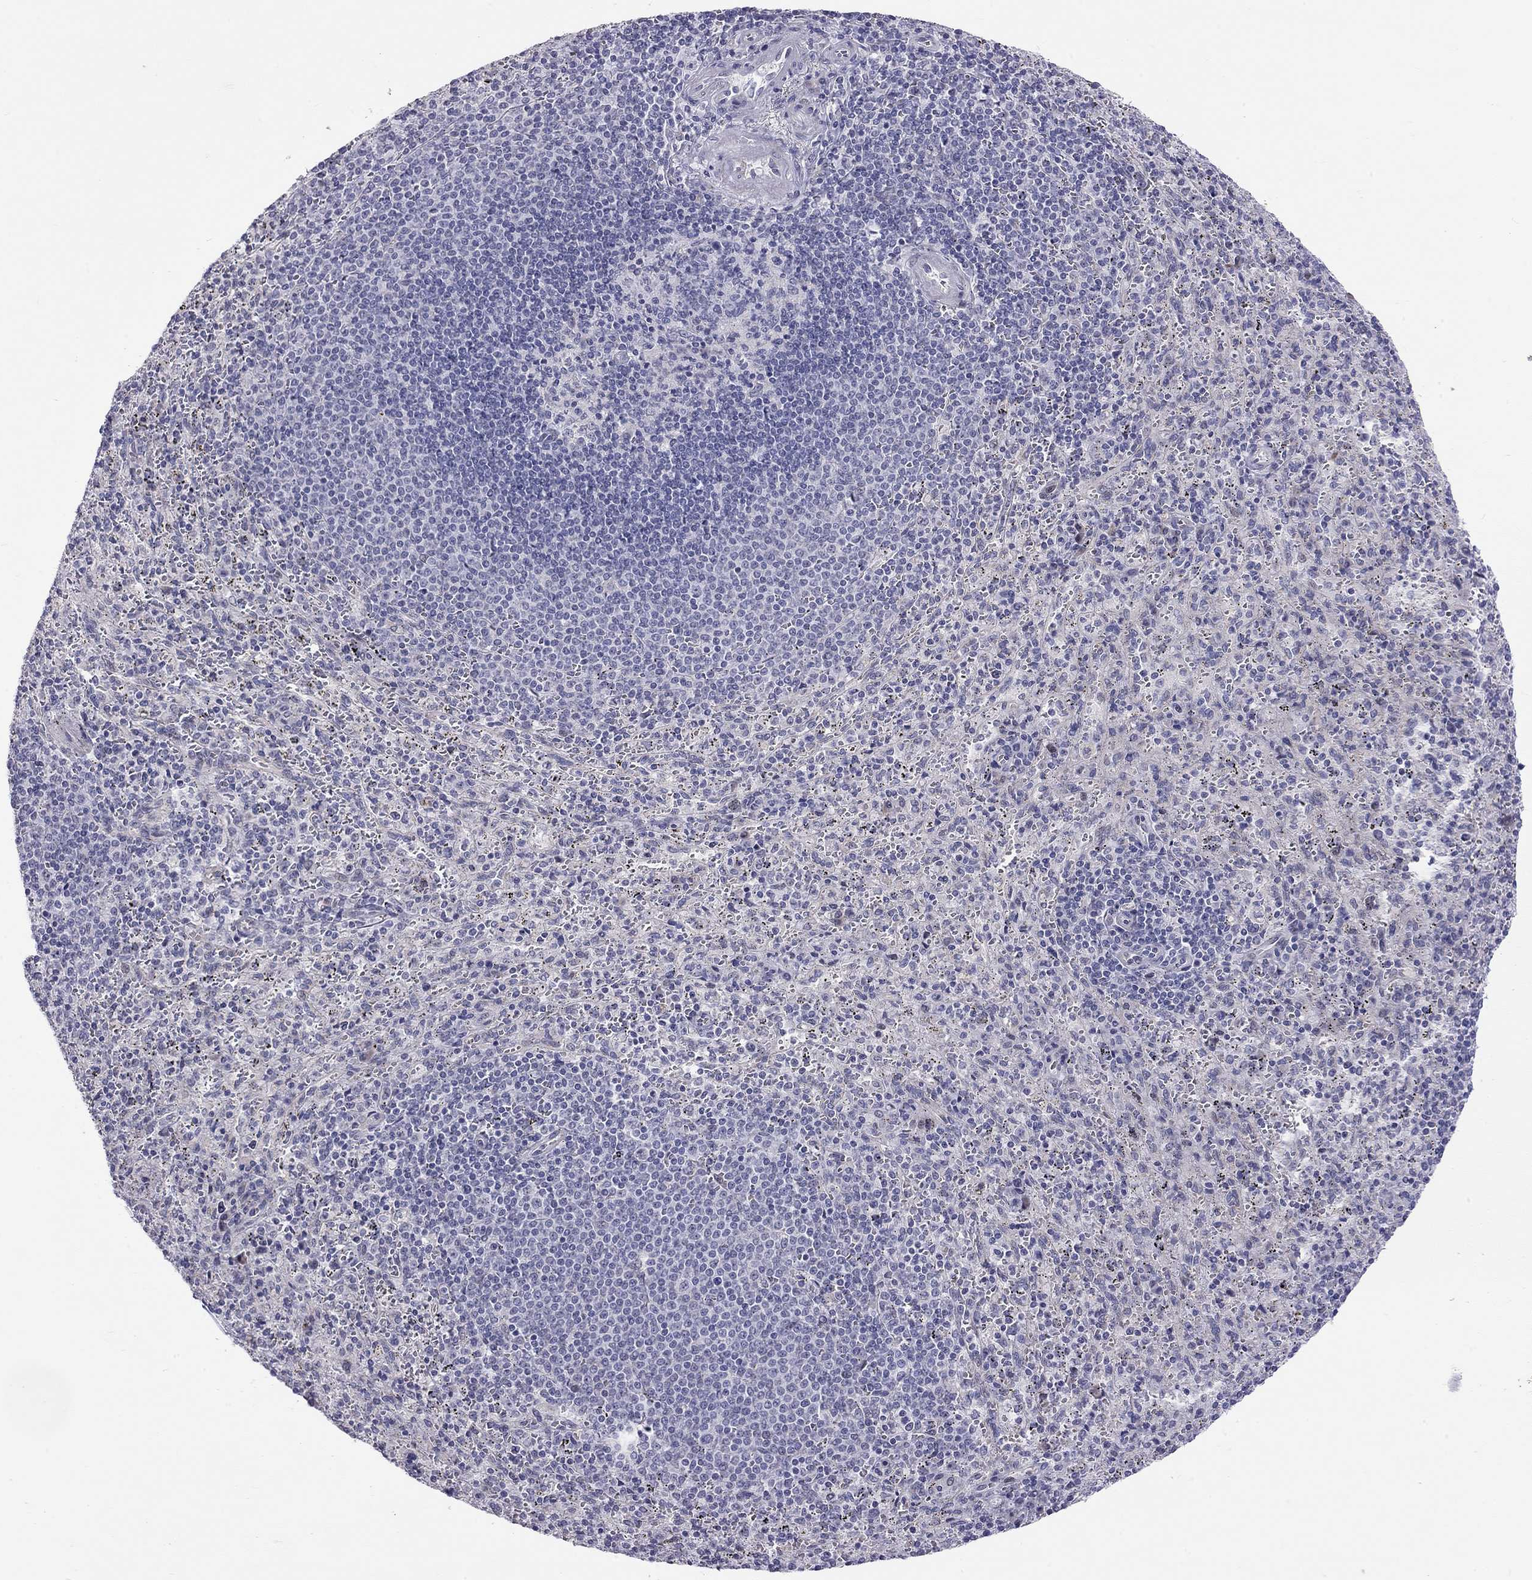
{"staining": {"intensity": "negative", "quantity": "none", "location": "none"}, "tissue": "spleen", "cell_type": "Cells in red pulp", "image_type": "normal", "snomed": [{"axis": "morphology", "description": "Normal tissue, NOS"}, {"axis": "topography", "description": "Spleen"}], "caption": "Immunohistochemistry image of unremarkable spleen: spleen stained with DAB (3,3'-diaminobenzidine) reveals no significant protein staining in cells in red pulp.", "gene": "C8orf88", "patient": {"sex": "male", "age": 57}}